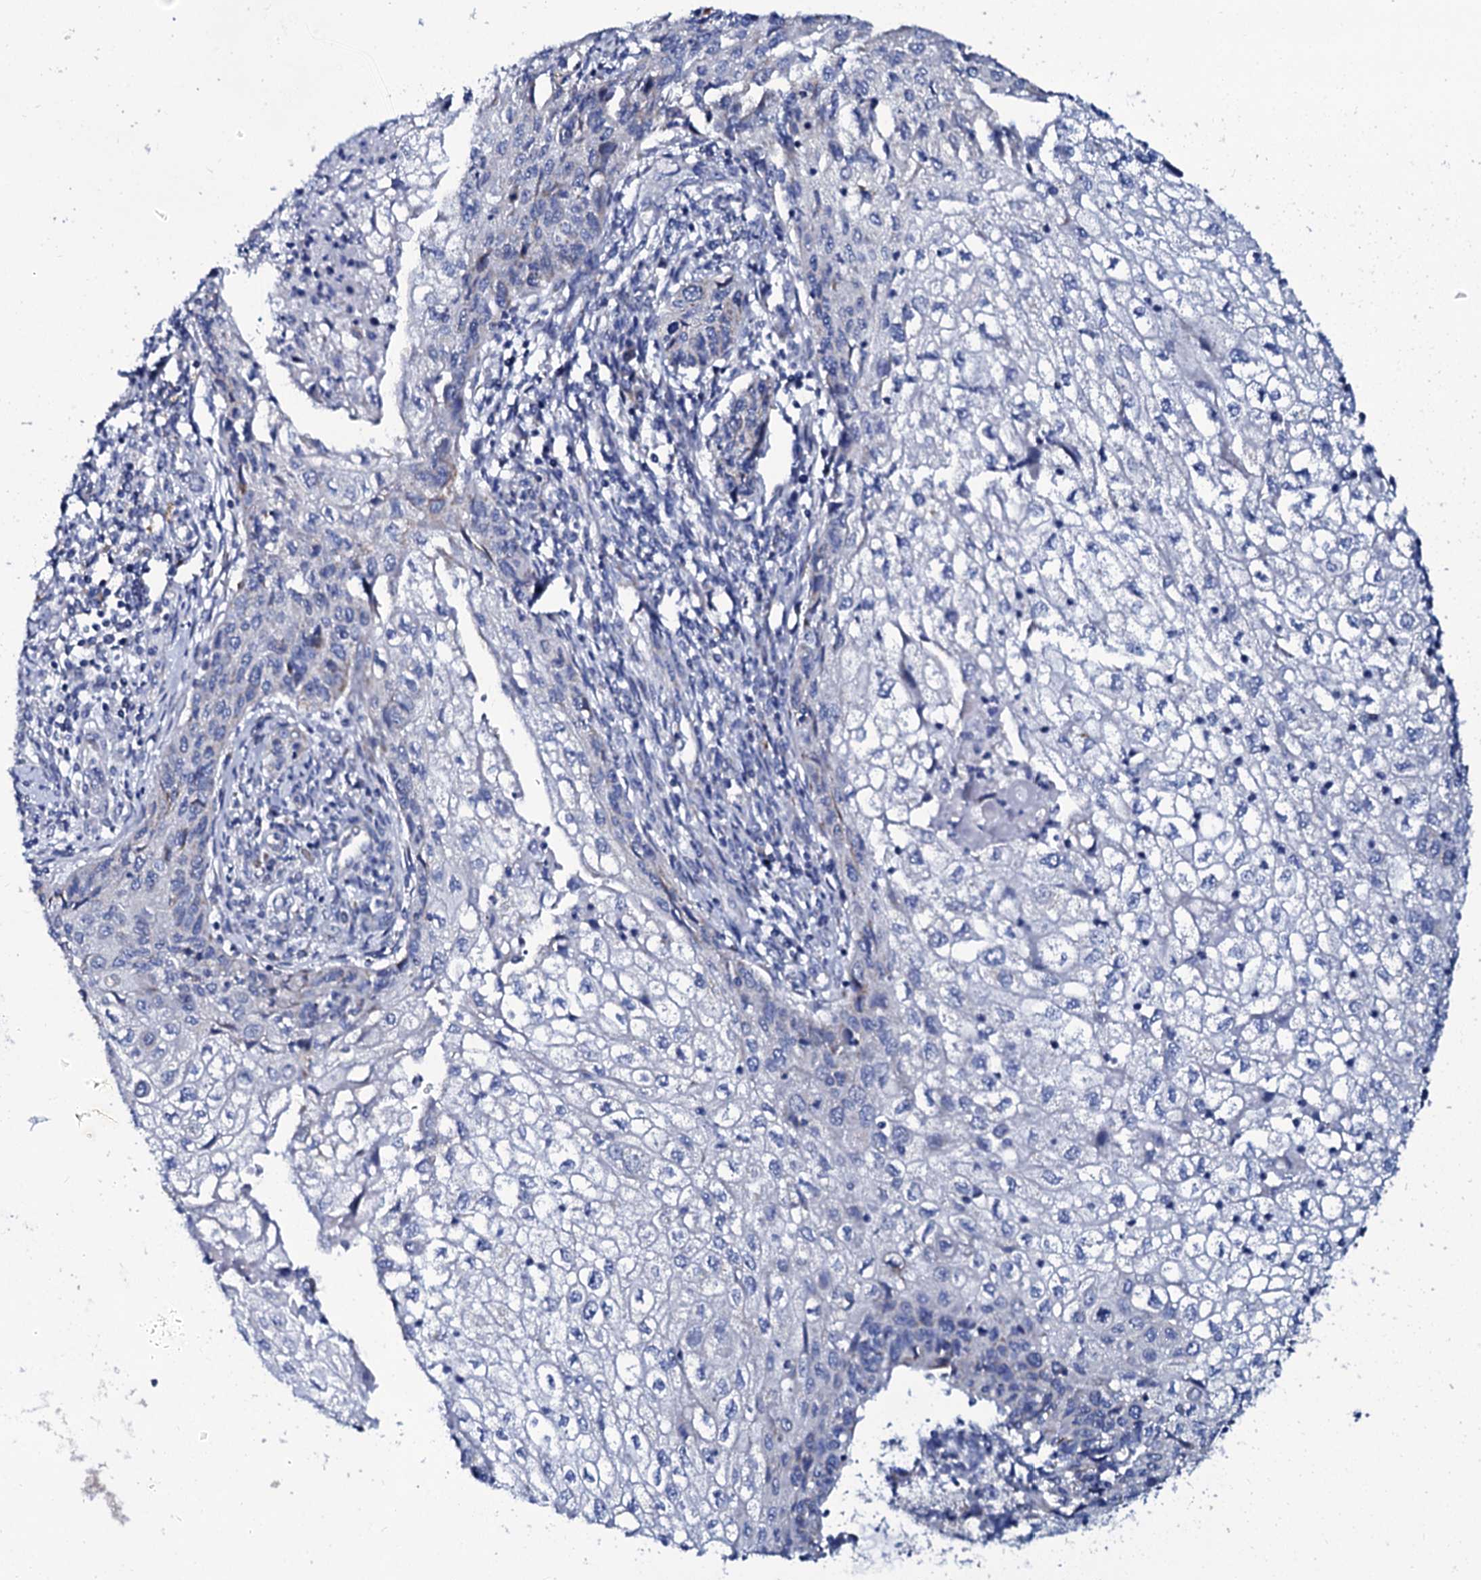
{"staining": {"intensity": "negative", "quantity": "none", "location": "none"}, "tissue": "cervical cancer", "cell_type": "Tumor cells", "image_type": "cancer", "snomed": [{"axis": "morphology", "description": "Squamous cell carcinoma, NOS"}, {"axis": "topography", "description": "Cervix"}], "caption": "DAB immunohistochemical staining of human cervical cancer (squamous cell carcinoma) reveals no significant positivity in tumor cells. Nuclei are stained in blue.", "gene": "SLC37A4", "patient": {"sex": "female", "age": 67}}